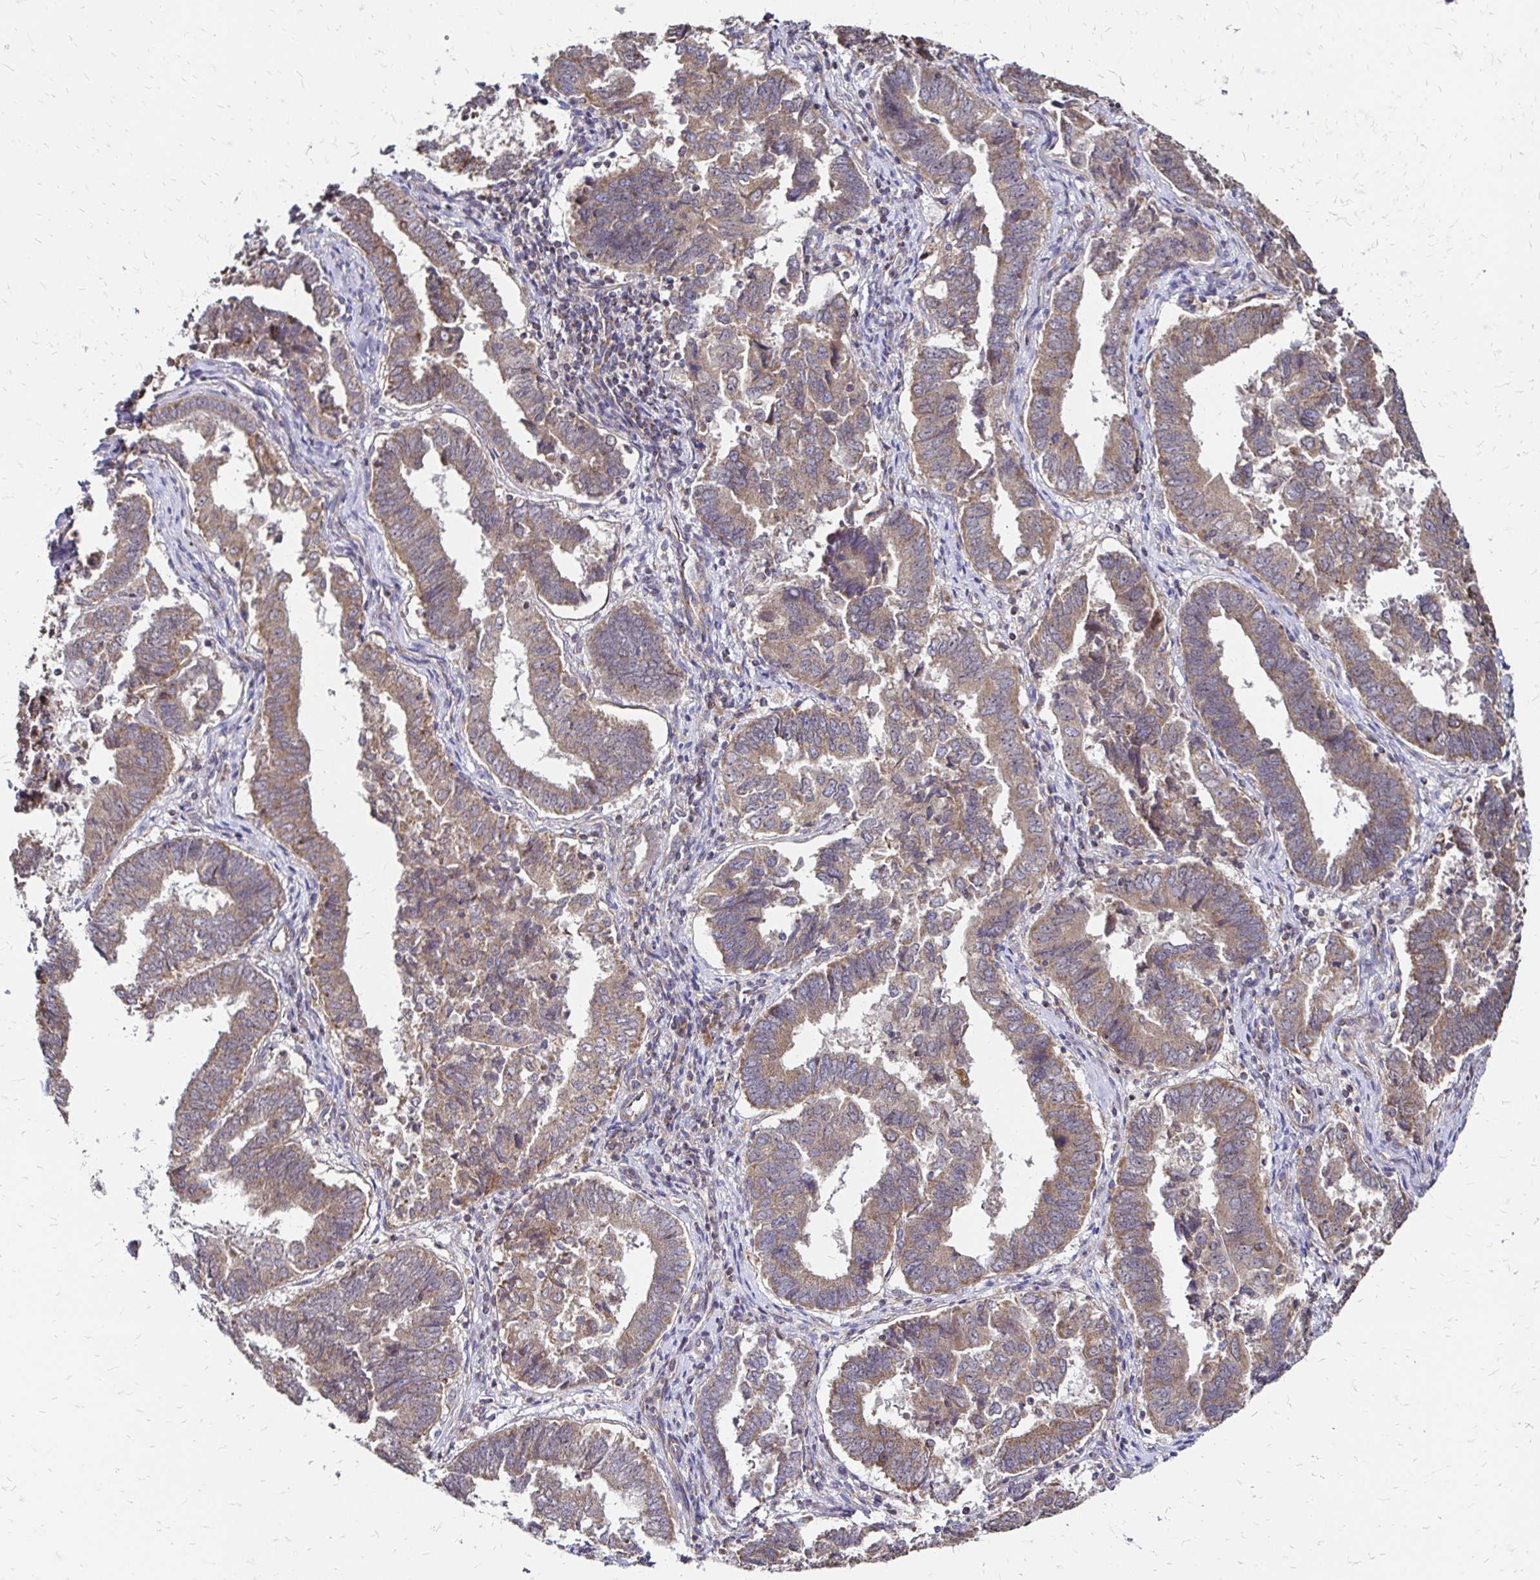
{"staining": {"intensity": "moderate", "quantity": ">75%", "location": "cytoplasmic/membranous"}, "tissue": "endometrial cancer", "cell_type": "Tumor cells", "image_type": "cancer", "snomed": [{"axis": "morphology", "description": "Adenocarcinoma, NOS"}, {"axis": "topography", "description": "Endometrium"}], "caption": "Human endometrial cancer (adenocarcinoma) stained with a brown dye displays moderate cytoplasmic/membranous positive positivity in approximately >75% of tumor cells.", "gene": "ZW10", "patient": {"sex": "female", "age": 72}}